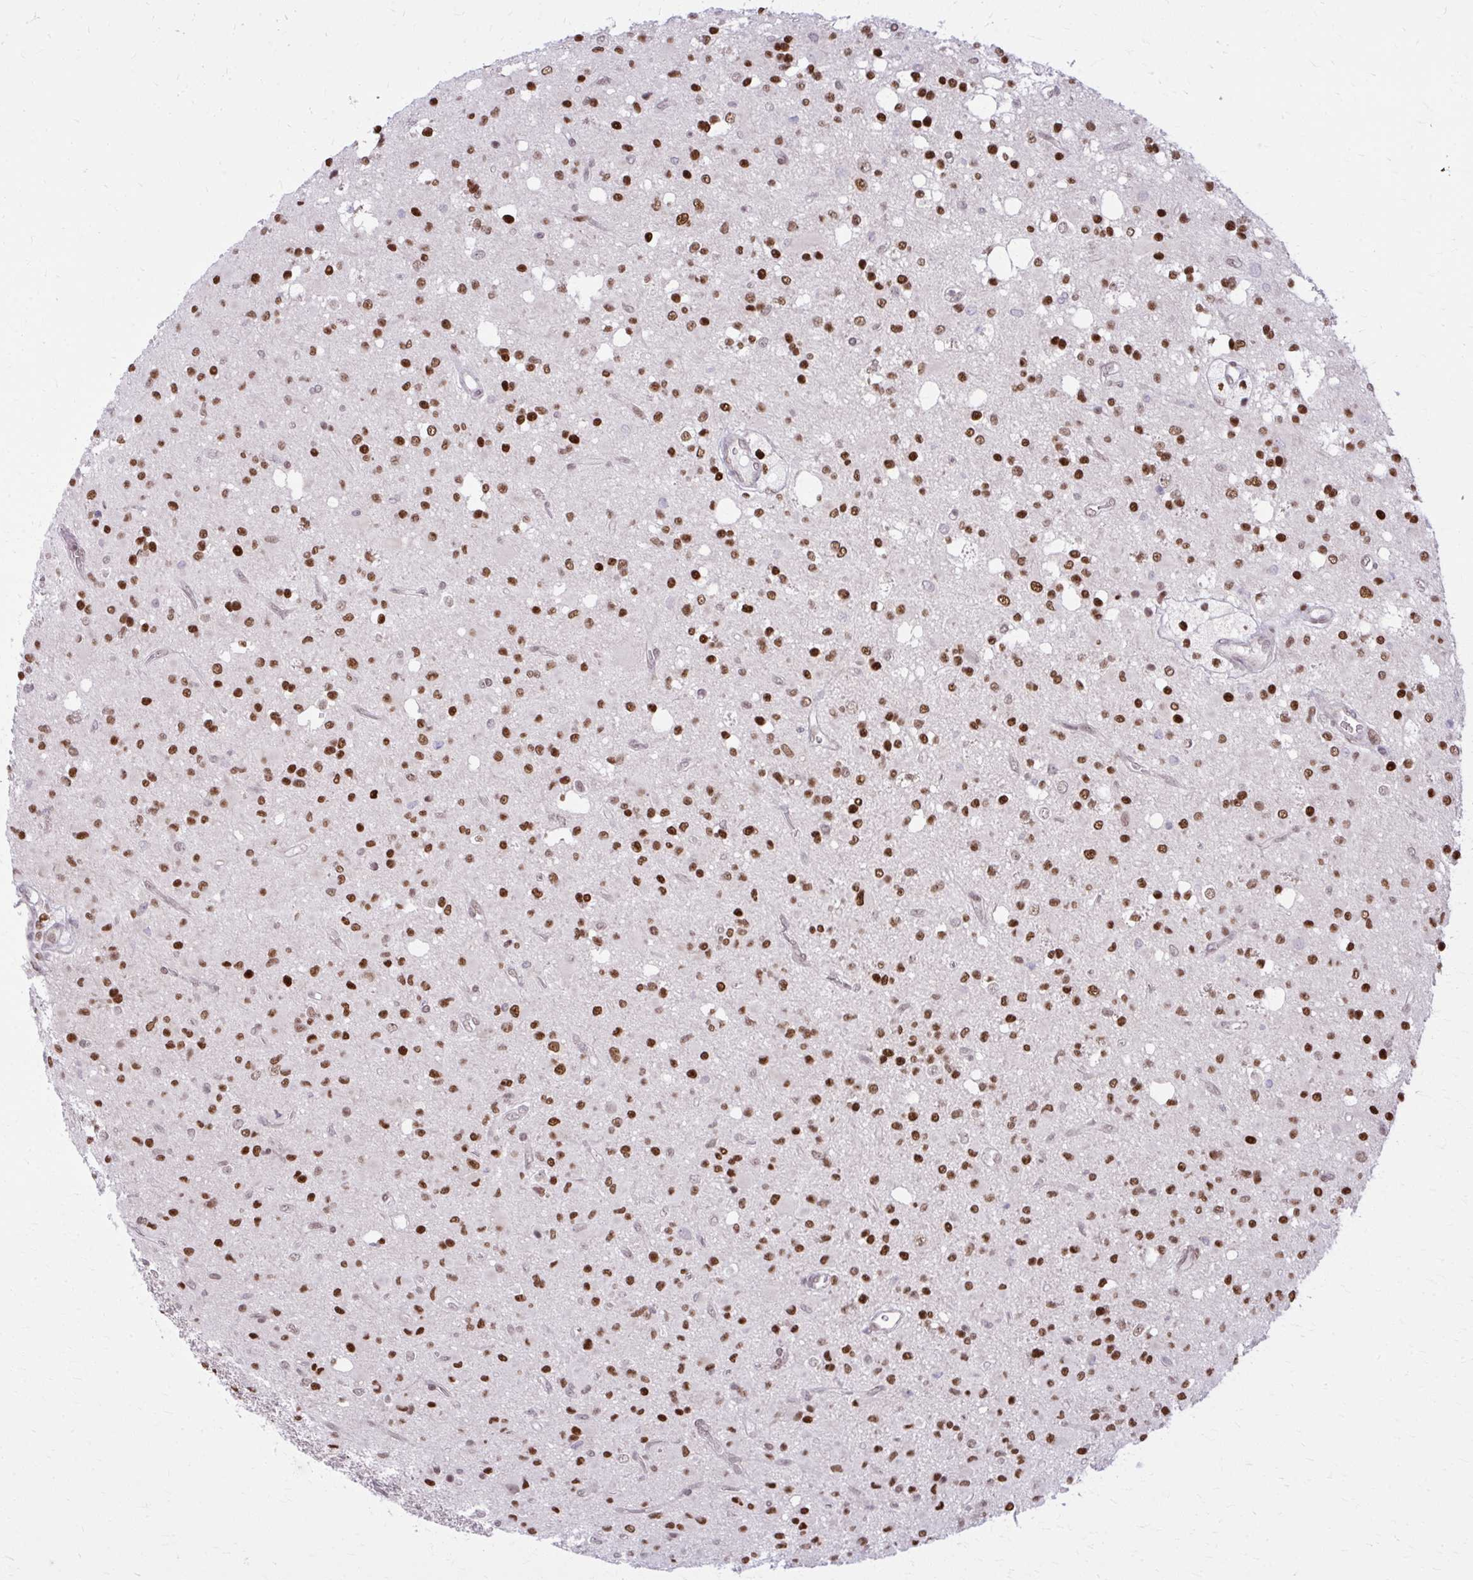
{"staining": {"intensity": "strong", "quantity": ">75%", "location": "nuclear"}, "tissue": "glioma", "cell_type": "Tumor cells", "image_type": "cancer", "snomed": [{"axis": "morphology", "description": "Glioma, malignant, Low grade"}, {"axis": "topography", "description": "Brain"}], "caption": "Glioma was stained to show a protein in brown. There is high levels of strong nuclear expression in approximately >75% of tumor cells.", "gene": "ZNF559", "patient": {"sex": "female", "age": 33}}